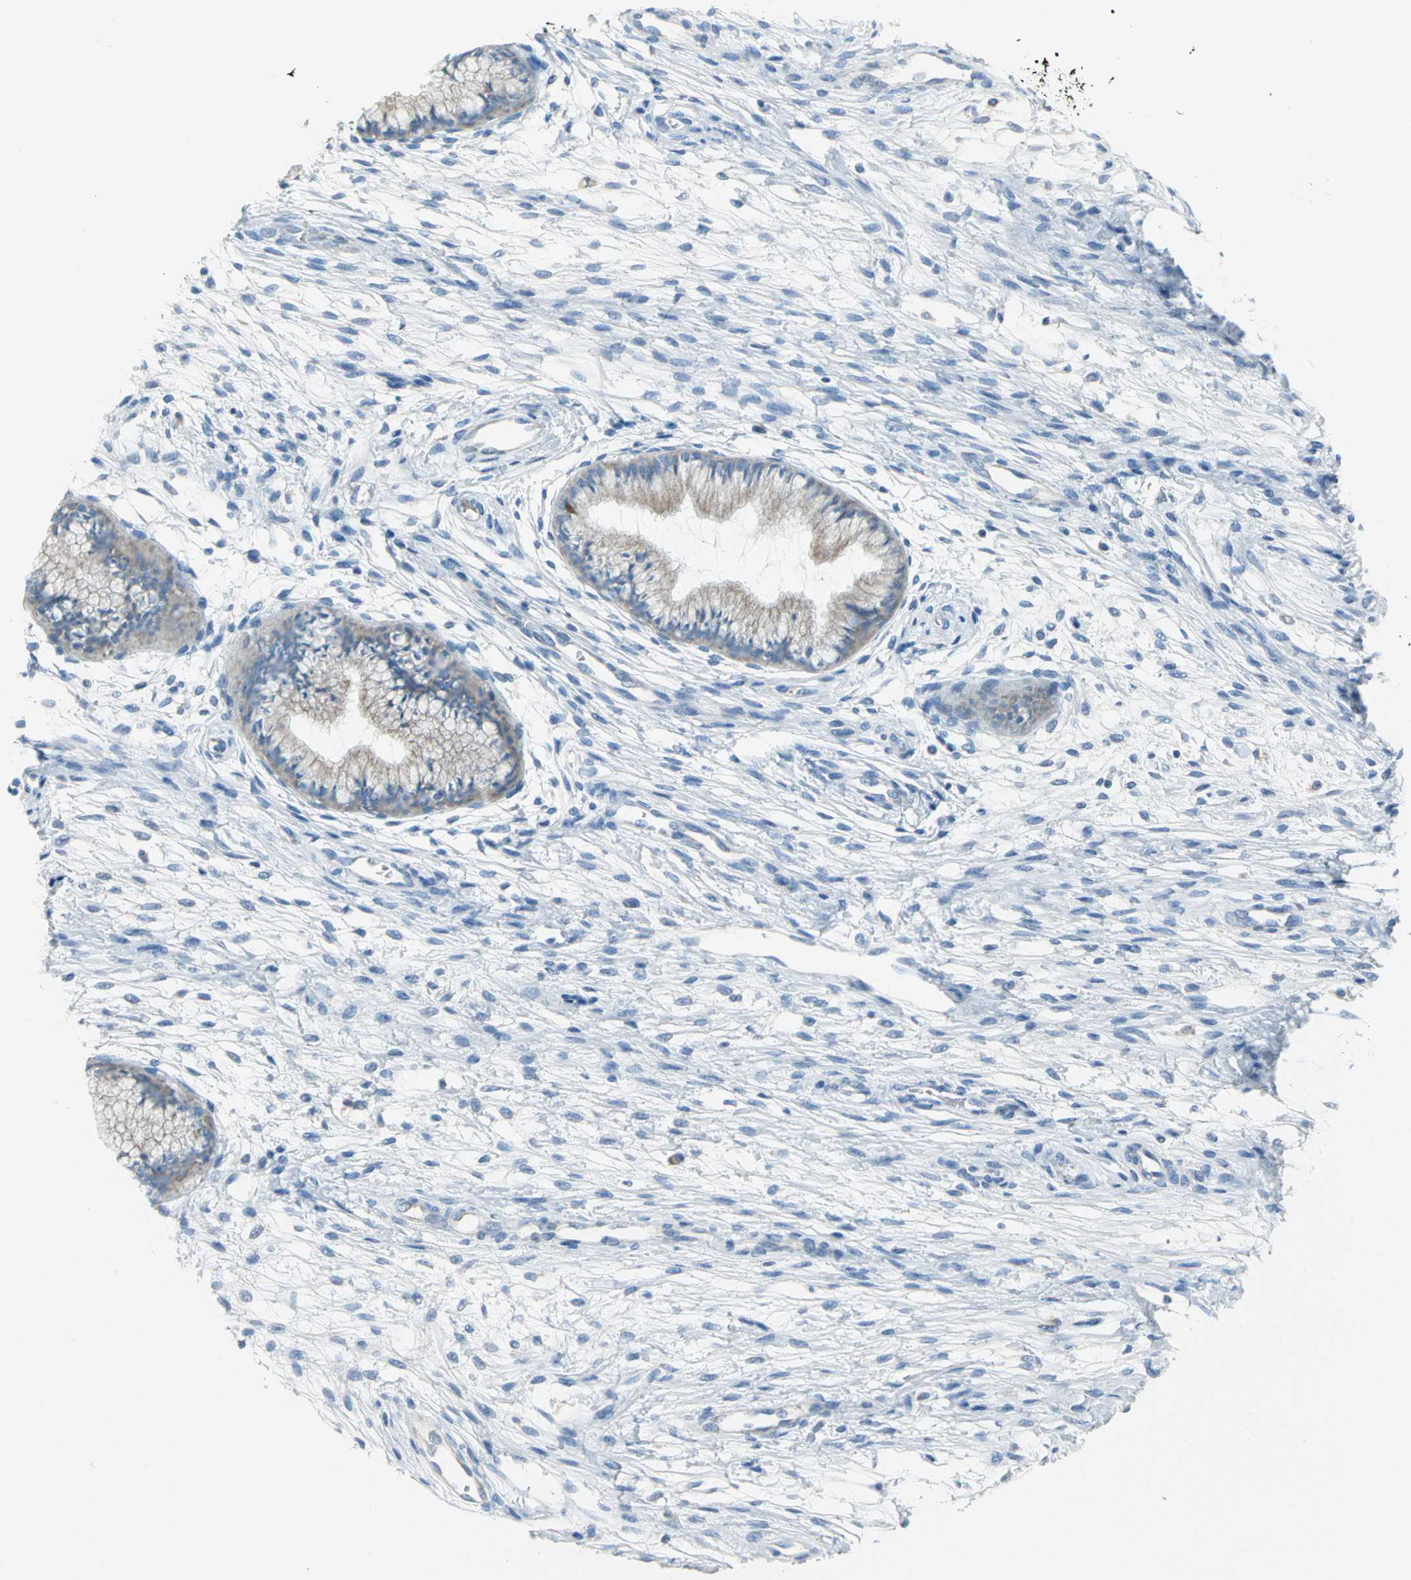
{"staining": {"intensity": "weak", "quantity": ">75%", "location": "cytoplasmic/membranous"}, "tissue": "cervix", "cell_type": "Glandular cells", "image_type": "normal", "snomed": [{"axis": "morphology", "description": "Normal tissue, NOS"}, {"axis": "topography", "description": "Cervix"}], "caption": "Approximately >75% of glandular cells in benign cervix show weak cytoplasmic/membranous protein positivity as visualized by brown immunohistochemical staining.", "gene": "ALOX15", "patient": {"sex": "female", "age": 39}}